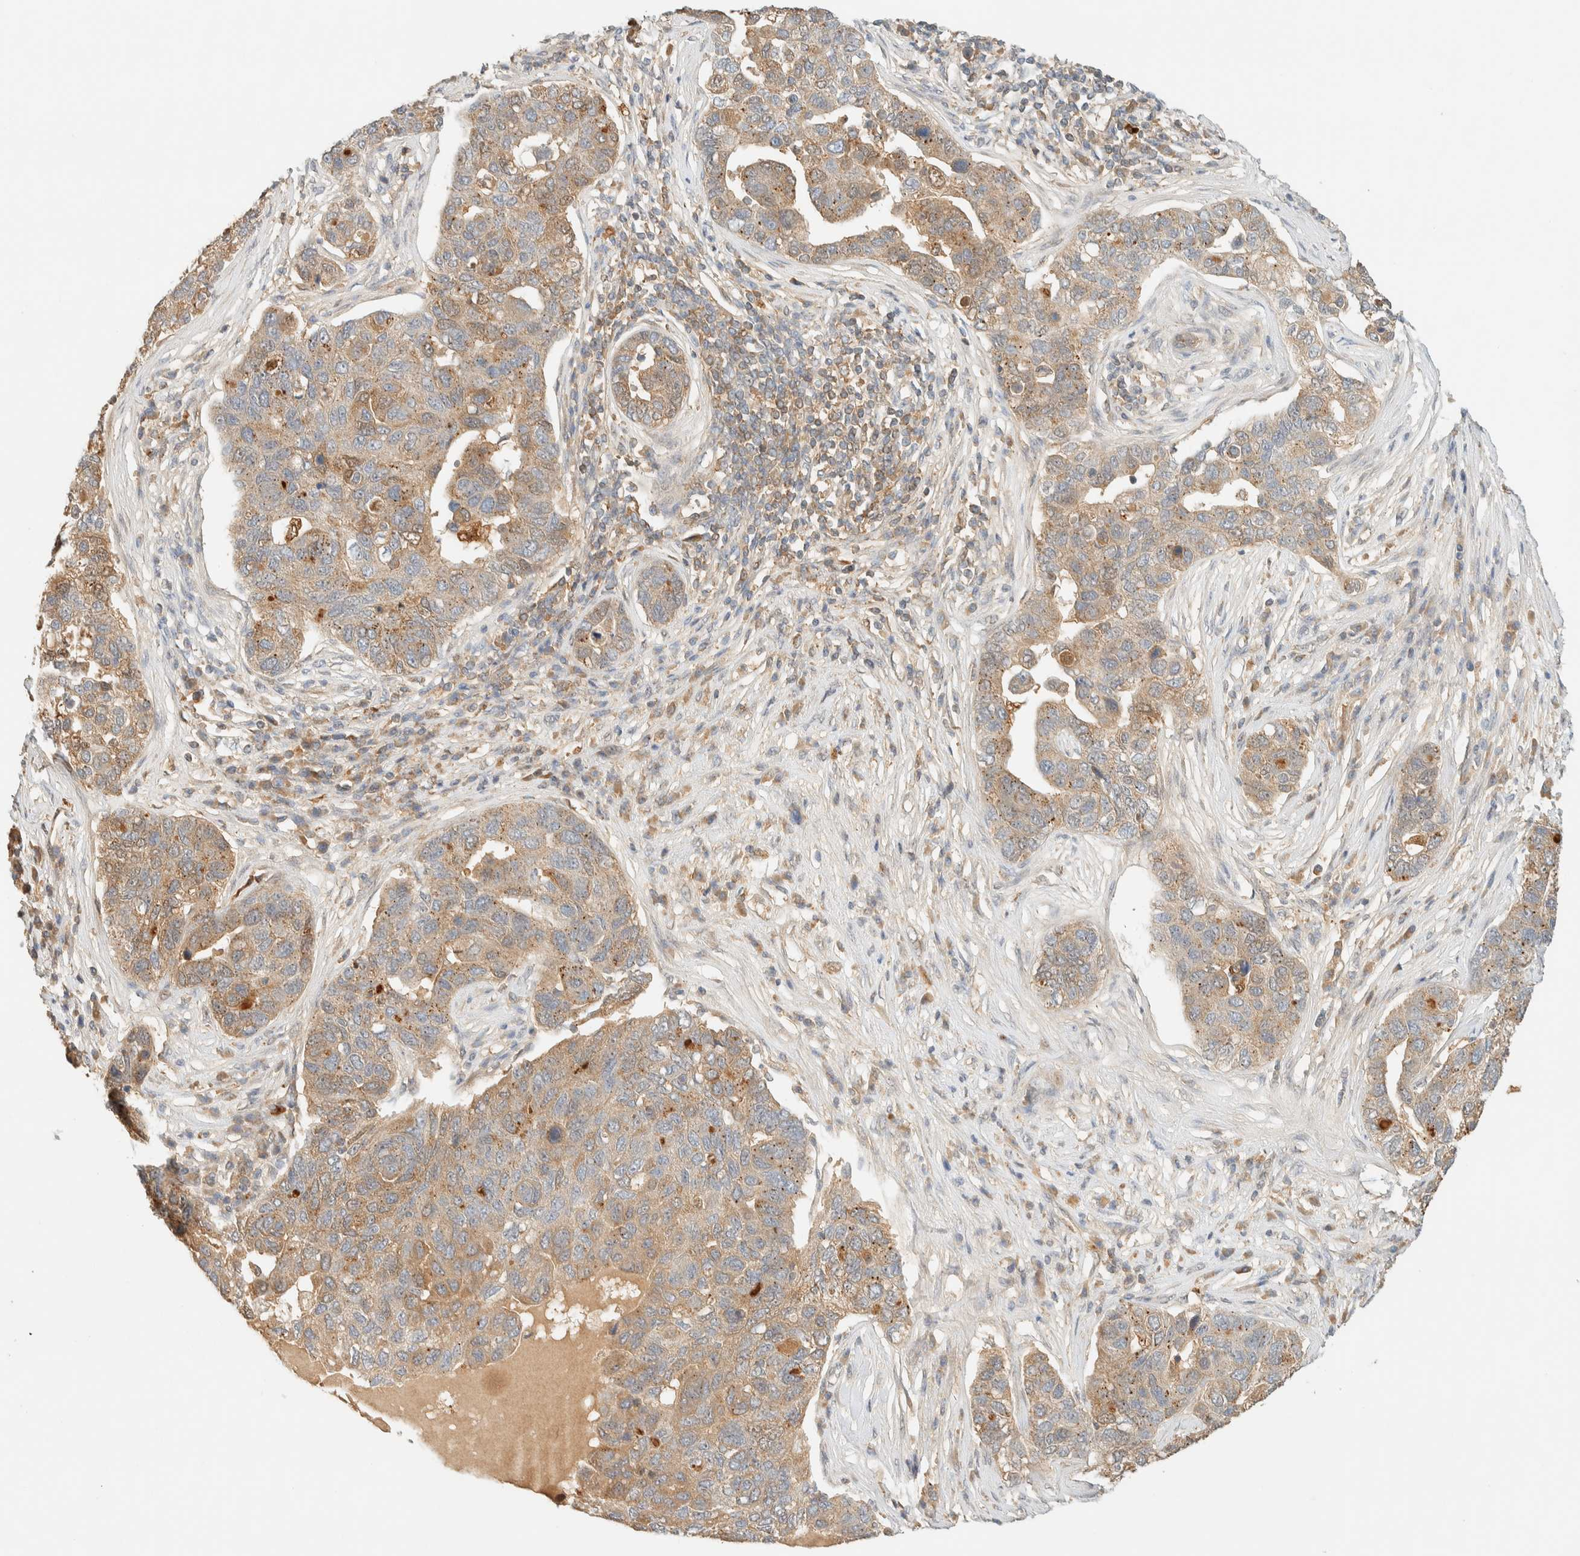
{"staining": {"intensity": "weak", "quantity": ">75%", "location": "cytoplasmic/membranous"}, "tissue": "pancreatic cancer", "cell_type": "Tumor cells", "image_type": "cancer", "snomed": [{"axis": "morphology", "description": "Adenocarcinoma, NOS"}, {"axis": "topography", "description": "Pancreas"}], "caption": "Pancreatic cancer (adenocarcinoma) stained for a protein reveals weak cytoplasmic/membranous positivity in tumor cells.", "gene": "ZBTB34", "patient": {"sex": "female", "age": 61}}